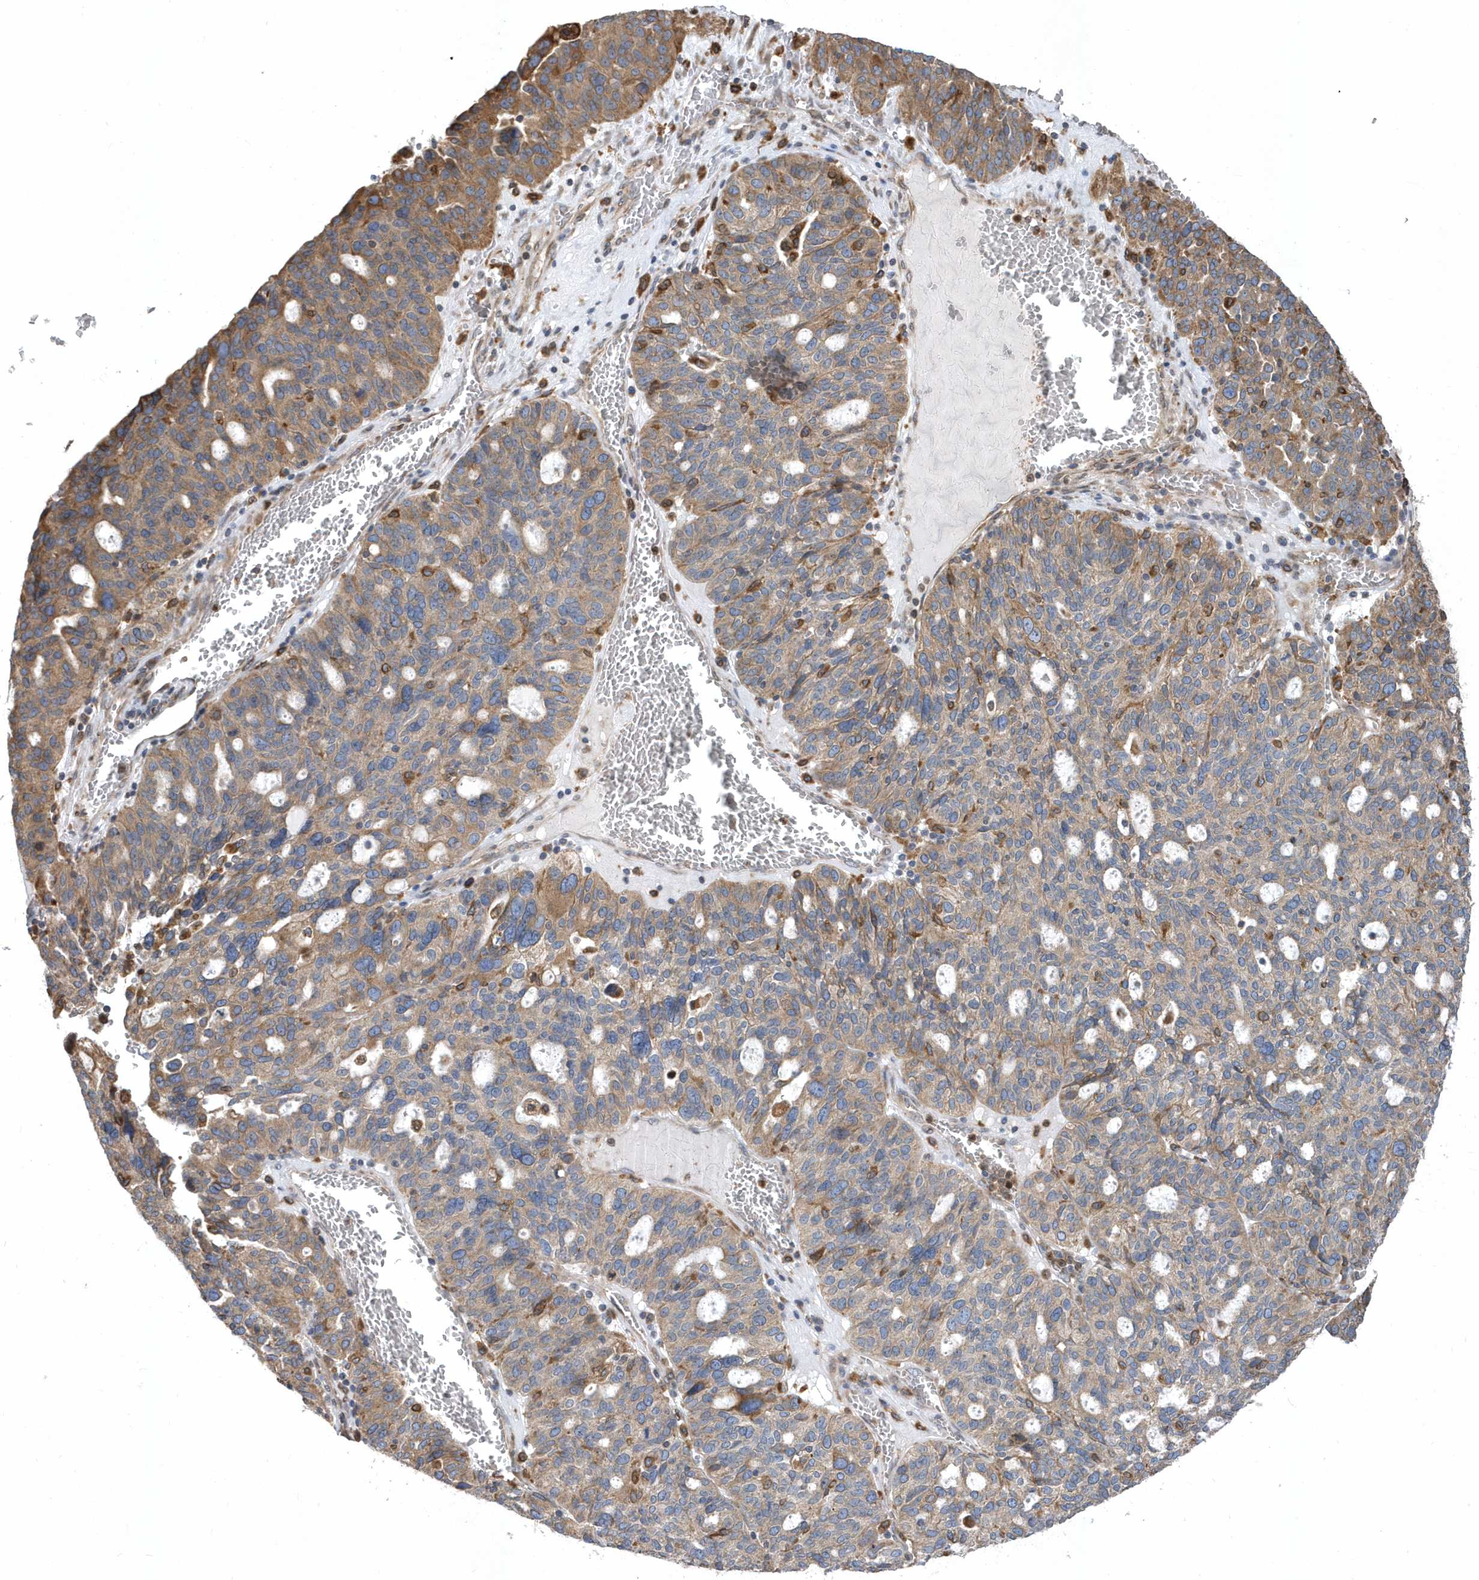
{"staining": {"intensity": "moderate", "quantity": "25%-75%", "location": "cytoplasmic/membranous"}, "tissue": "ovarian cancer", "cell_type": "Tumor cells", "image_type": "cancer", "snomed": [{"axis": "morphology", "description": "Cystadenocarcinoma, serous, NOS"}, {"axis": "topography", "description": "Ovary"}], "caption": "Ovarian cancer (serous cystadenocarcinoma) stained with DAB IHC exhibits medium levels of moderate cytoplasmic/membranous expression in about 25%-75% of tumor cells.", "gene": "VAMP7", "patient": {"sex": "female", "age": 59}}